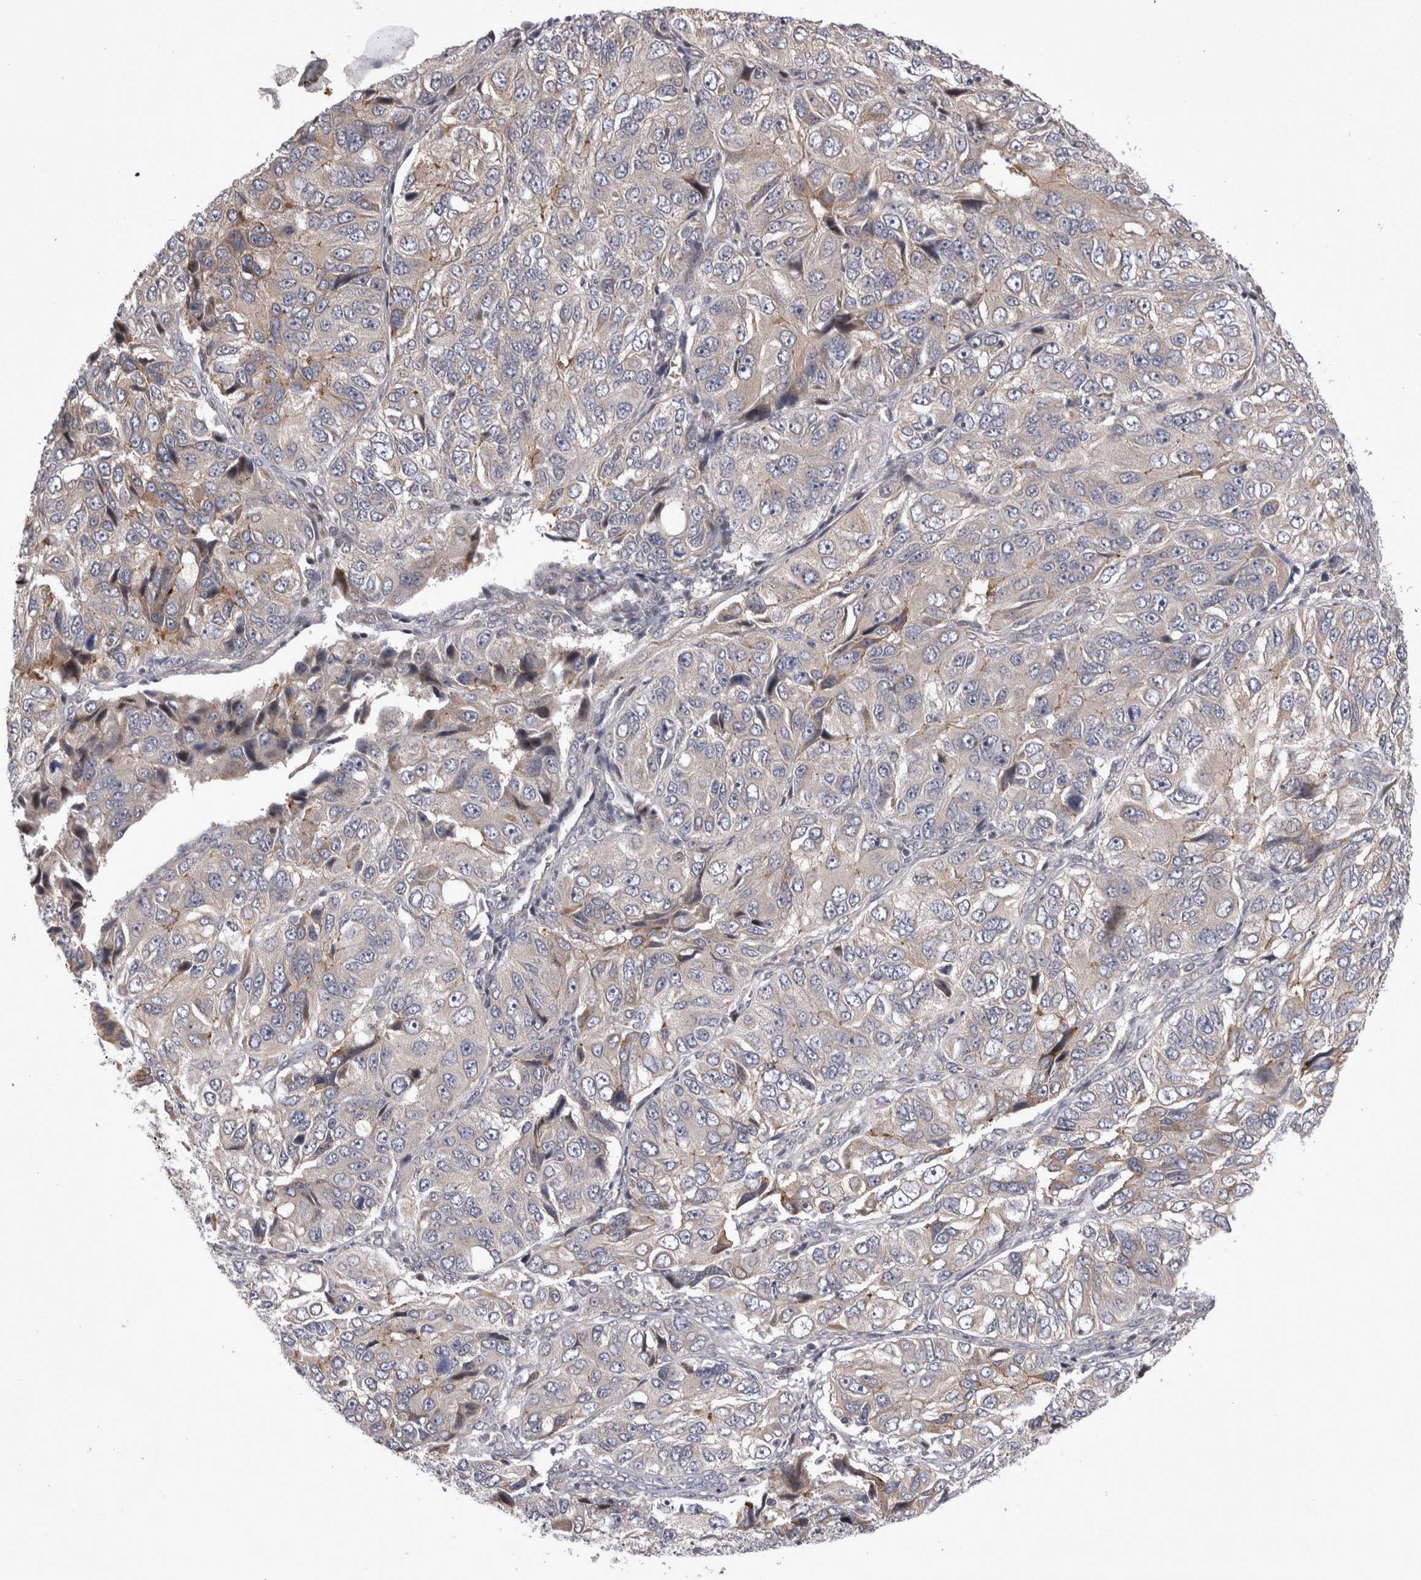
{"staining": {"intensity": "weak", "quantity": "25%-75%", "location": "cytoplasmic/membranous"}, "tissue": "ovarian cancer", "cell_type": "Tumor cells", "image_type": "cancer", "snomed": [{"axis": "morphology", "description": "Carcinoma, endometroid"}, {"axis": "topography", "description": "Ovary"}], "caption": "Weak cytoplasmic/membranous protein positivity is present in about 25%-75% of tumor cells in ovarian cancer (endometroid carcinoma). The protein of interest is shown in brown color, while the nuclei are stained blue.", "gene": "NENF", "patient": {"sex": "female", "age": 51}}